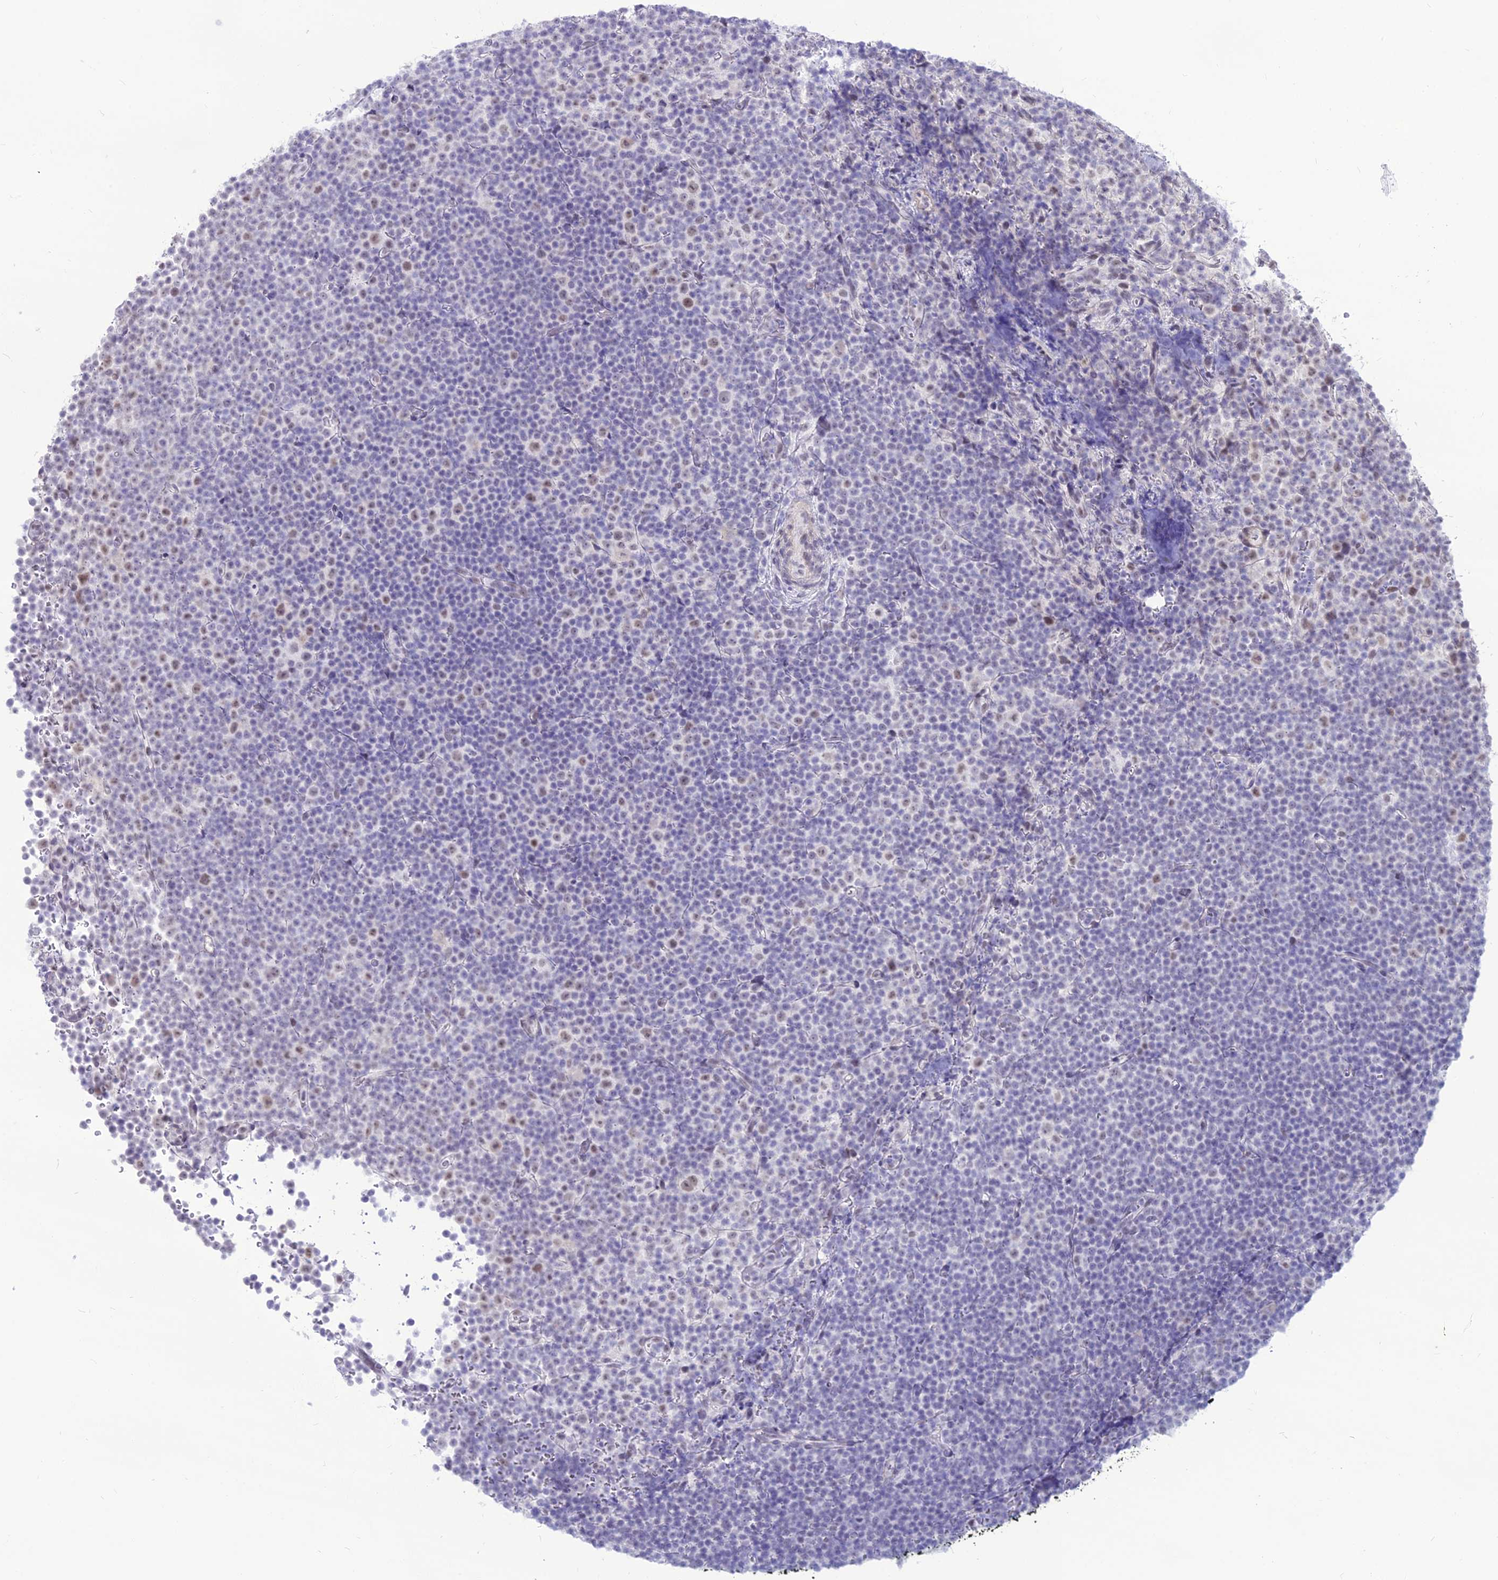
{"staining": {"intensity": "moderate", "quantity": "<25%", "location": "nuclear"}, "tissue": "lymphoma", "cell_type": "Tumor cells", "image_type": "cancer", "snomed": [{"axis": "morphology", "description": "Malignant lymphoma, non-Hodgkin's type, Low grade"}, {"axis": "topography", "description": "Lymph node"}], "caption": "Immunohistochemistry staining of low-grade malignant lymphoma, non-Hodgkin's type, which demonstrates low levels of moderate nuclear staining in about <25% of tumor cells indicating moderate nuclear protein positivity. The staining was performed using DAB (3,3'-diaminobenzidine) (brown) for protein detection and nuclei were counterstained in hematoxylin (blue).", "gene": "DHX40", "patient": {"sex": "female", "age": 67}}